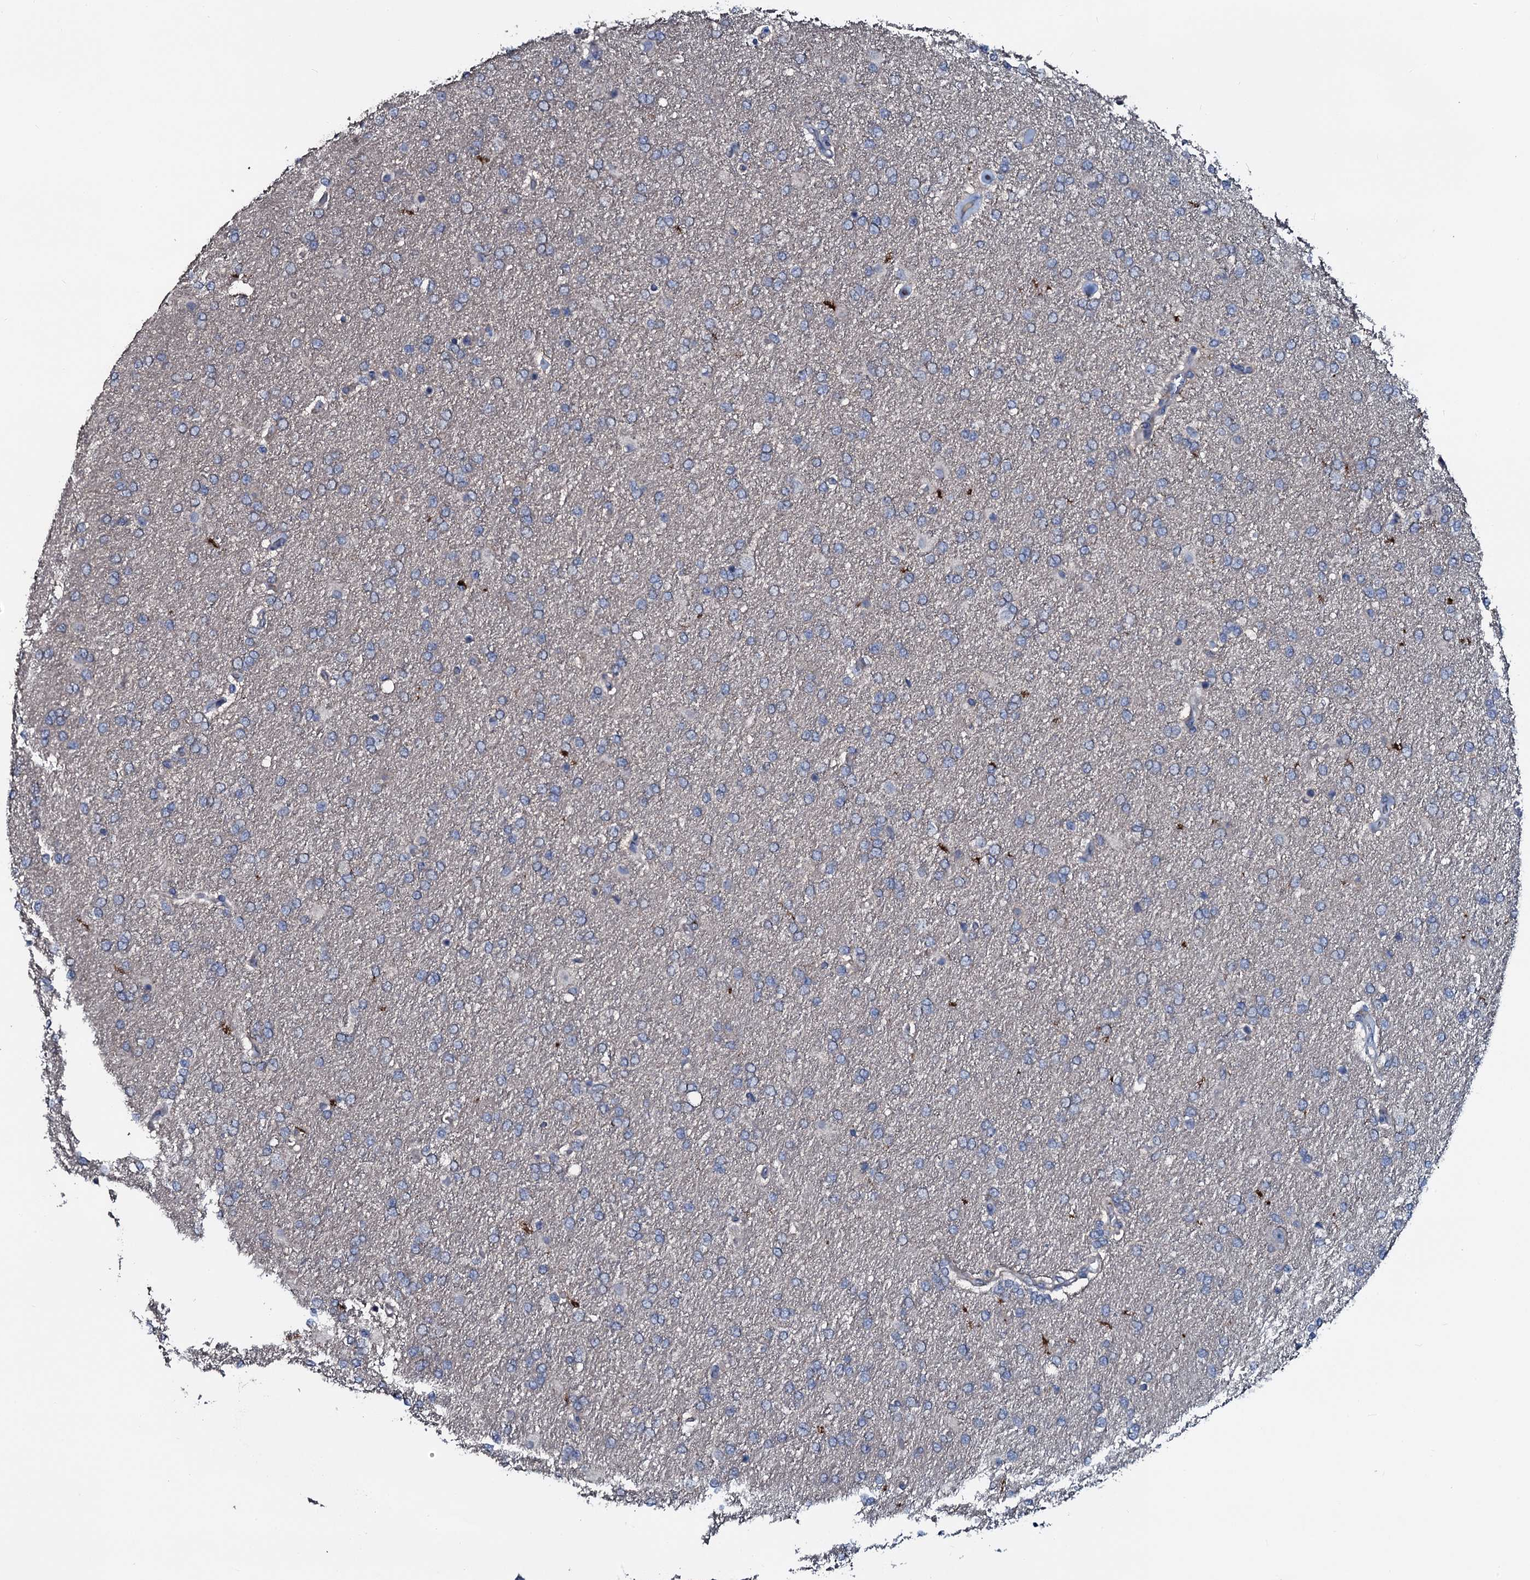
{"staining": {"intensity": "negative", "quantity": "none", "location": "none"}, "tissue": "glioma", "cell_type": "Tumor cells", "image_type": "cancer", "snomed": [{"axis": "morphology", "description": "Glioma, malignant, High grade"}, {"axis": "topography", "description": "Brain"}], "caption": "DAB immunohistochemical staining of human glioma displays no significant positivity in tumor cells.", "gene": "IL12B", "patient": {"sex": "male", "age": 72}}